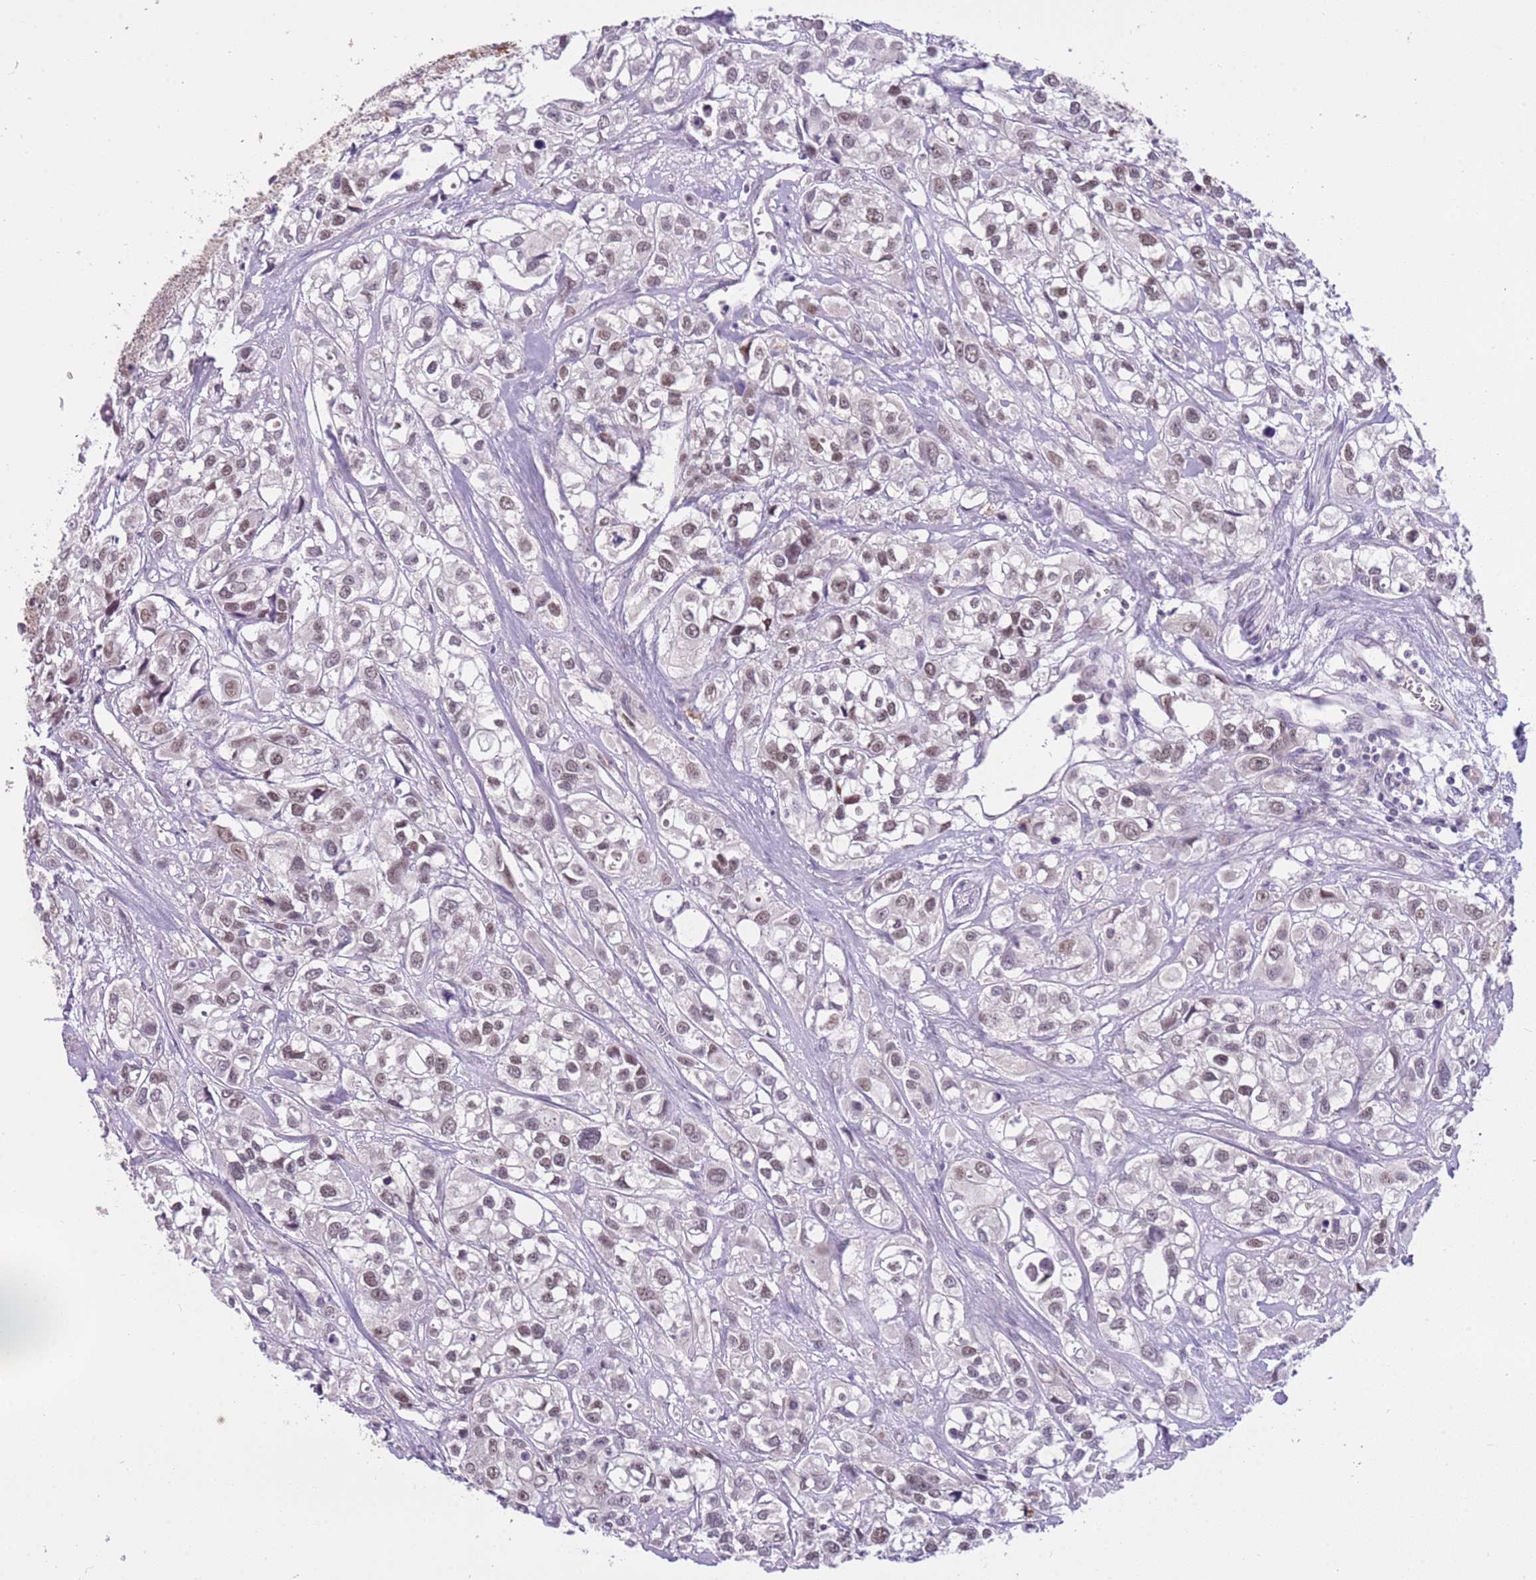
{"staining": {"intensity": "weak", "quantity": "25%-75%", "location": "nuclear"}, "tissue": "urothelial cancer", "cell_type": "Tumor cells", "image_type": "cancer", "snomed": [{"axis": "morphology", "description": "Urothelial carcinoma, High grade"}, {"axis": "topography", "description": "Urinary bladder"}], "caption": "Approximately 25%-75% of tumor cells in human urothelial carcinoma (high-grade) show weak nuclear protein expression as visualized by brown immunohistochemical staining.", "gene": "MAGEF1", "patient": {"sex": "male", "age": 67}}